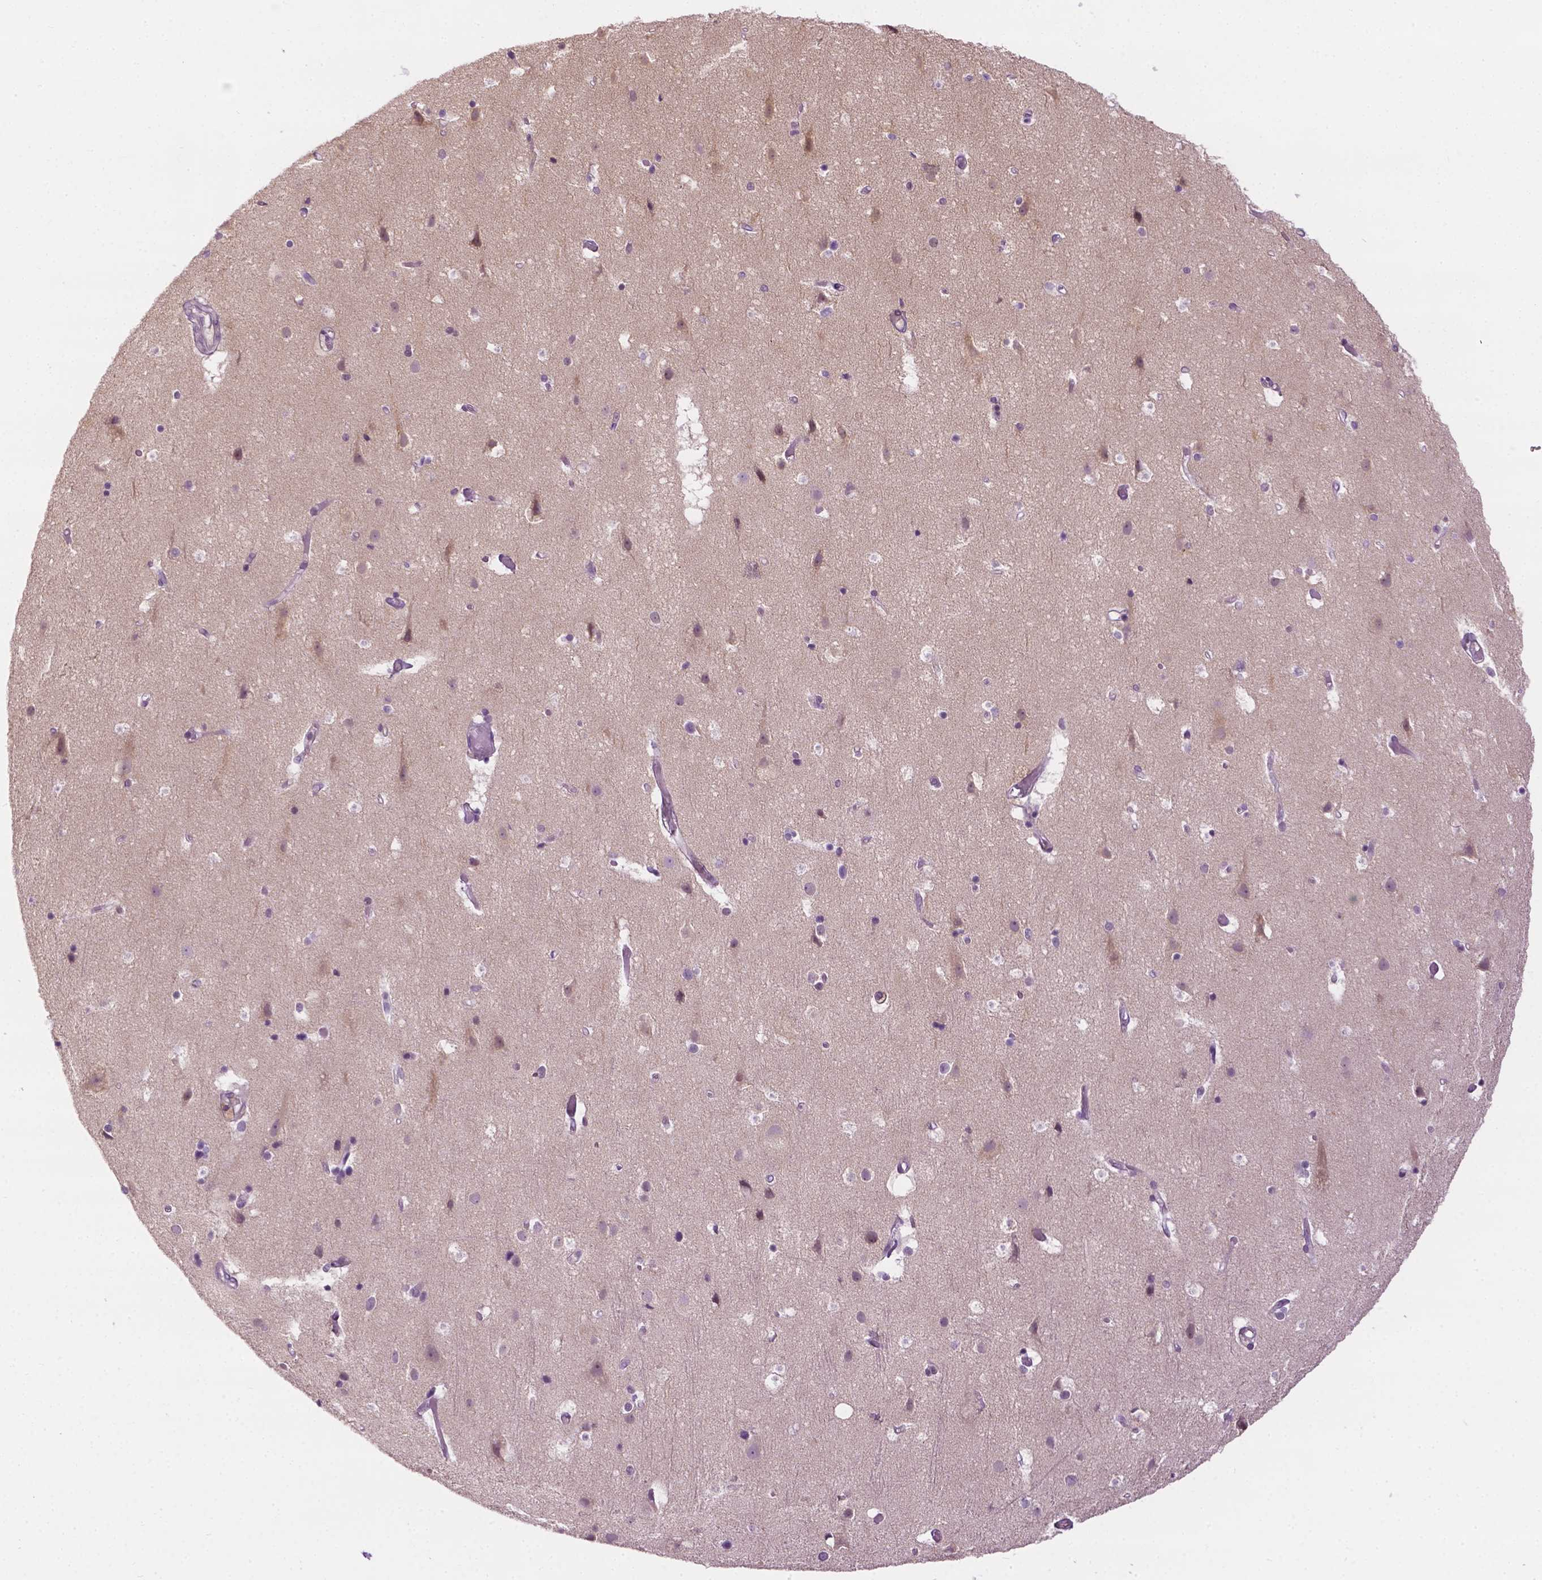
{"staining": {"intensity": "negative", "quantity": "none", "location": "none"}, "tissue": "cerebral cortex", "cell_type": "Endothelial cells", "image_type": "normal", "snomed": [{"axis": "morphology", "description": "Normal tissue, NOS"}, {"axis": "topography", "description": "Cerebral cortex"}], "caption": "DAB immunohistochemical staining of unremarkable cerebral cortex reveals no significant positivity in endothelial cells. (Immunohistochemistry (ihc), brightfield microscopy, high magnification).", "gene": "DENND4A", "patient": {"sex": "female", "age": 52}}